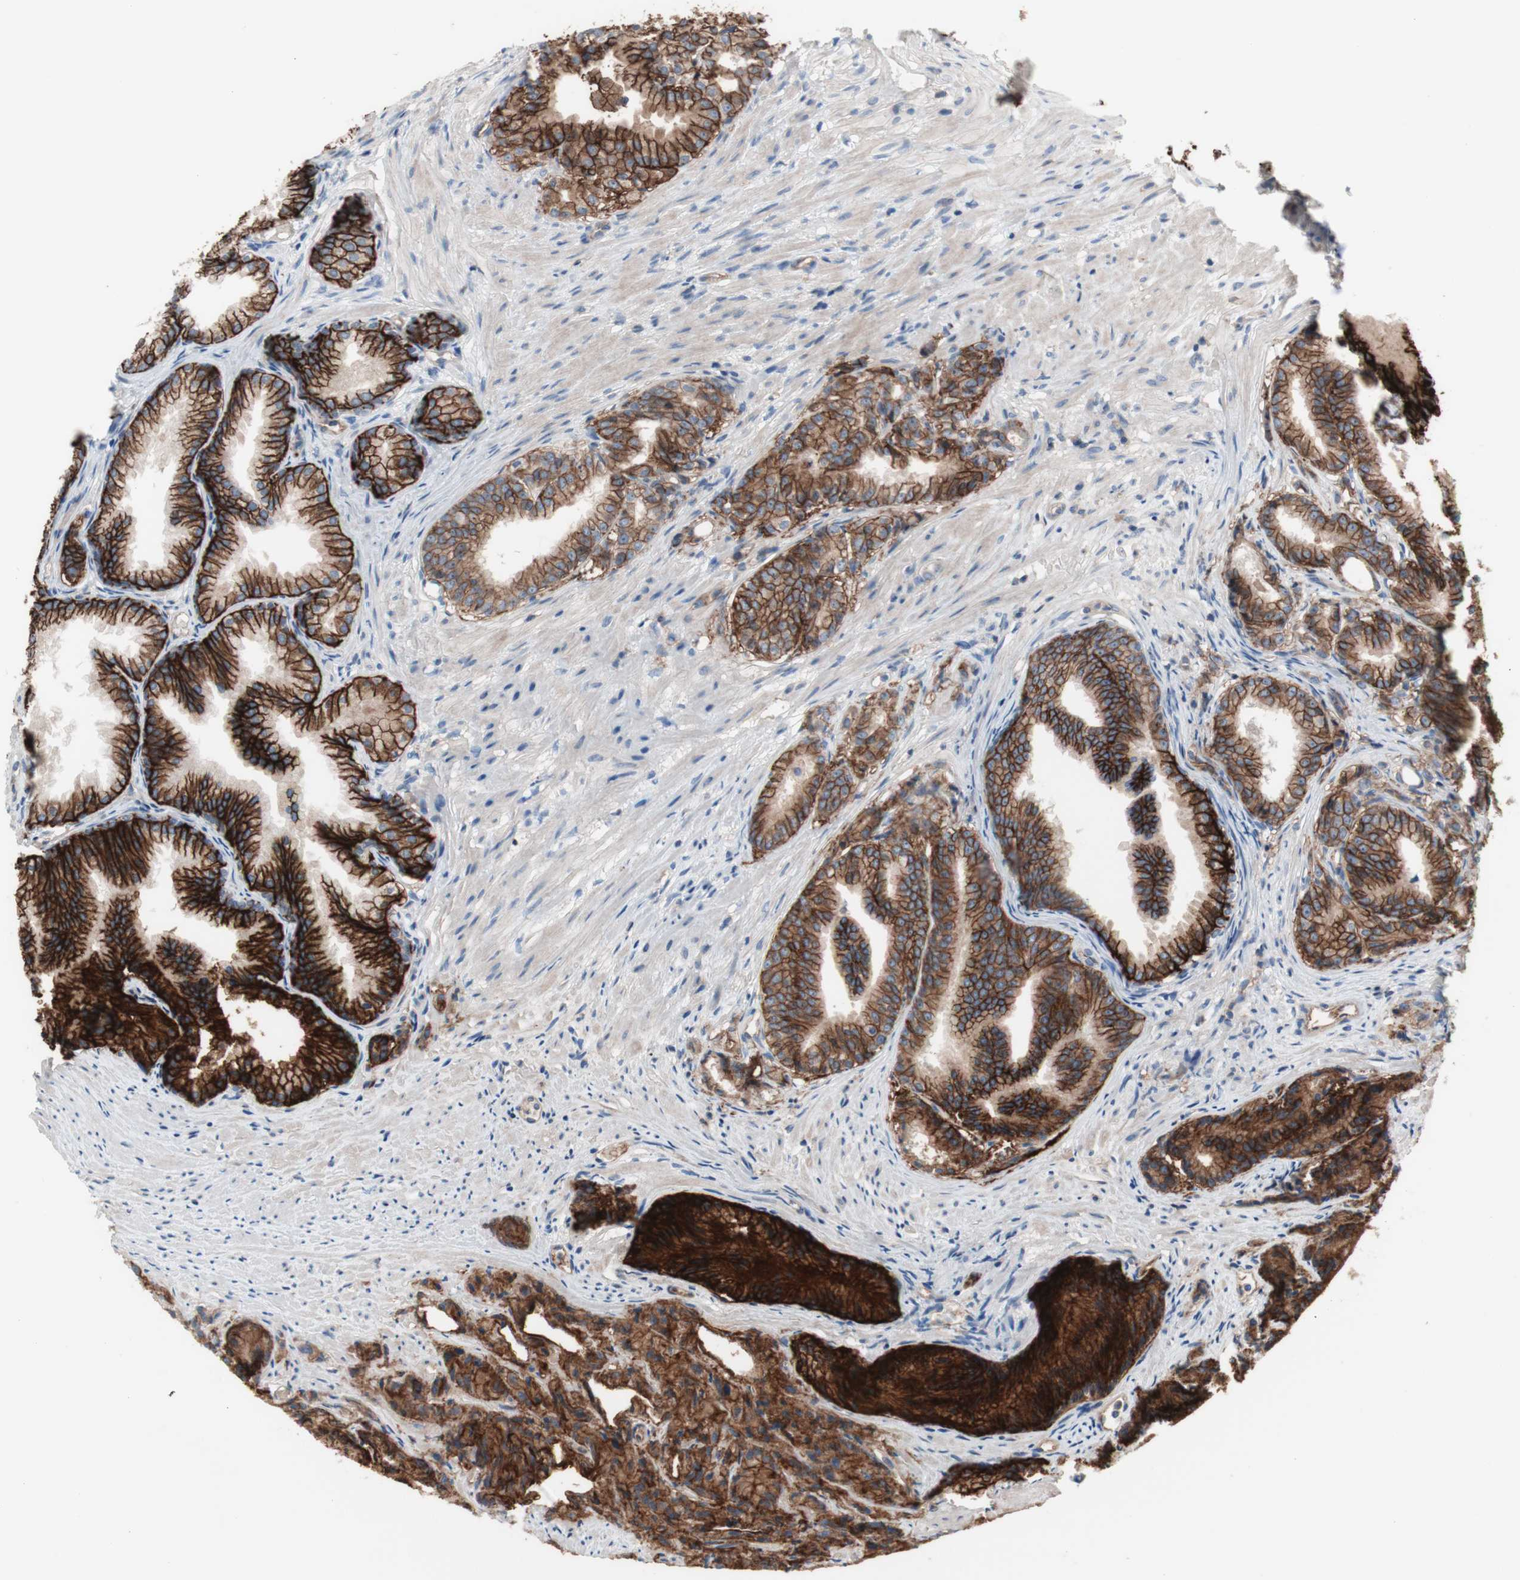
{"staining": {"intensity": "strong", "quantity": ">75%", "location": "cytoplasmic/membranous"}, "tissue": "prostate cancer", "cell_type": "Tumor cells", "image_type": "cancer", "snomed": [{"axis": "morphology", "description": "Adenocarcinoma, Low grade"}, {"axis": "topography", "description": "Prostate"}], "caption": "Strong cytoplasmic/membranous protein staining is present in approximately >75% of tumor cells in prostate cancer (low-grade adenocarcinoma).", "gene": "CD46", "patient": {"sex": "male", "age": 72}}